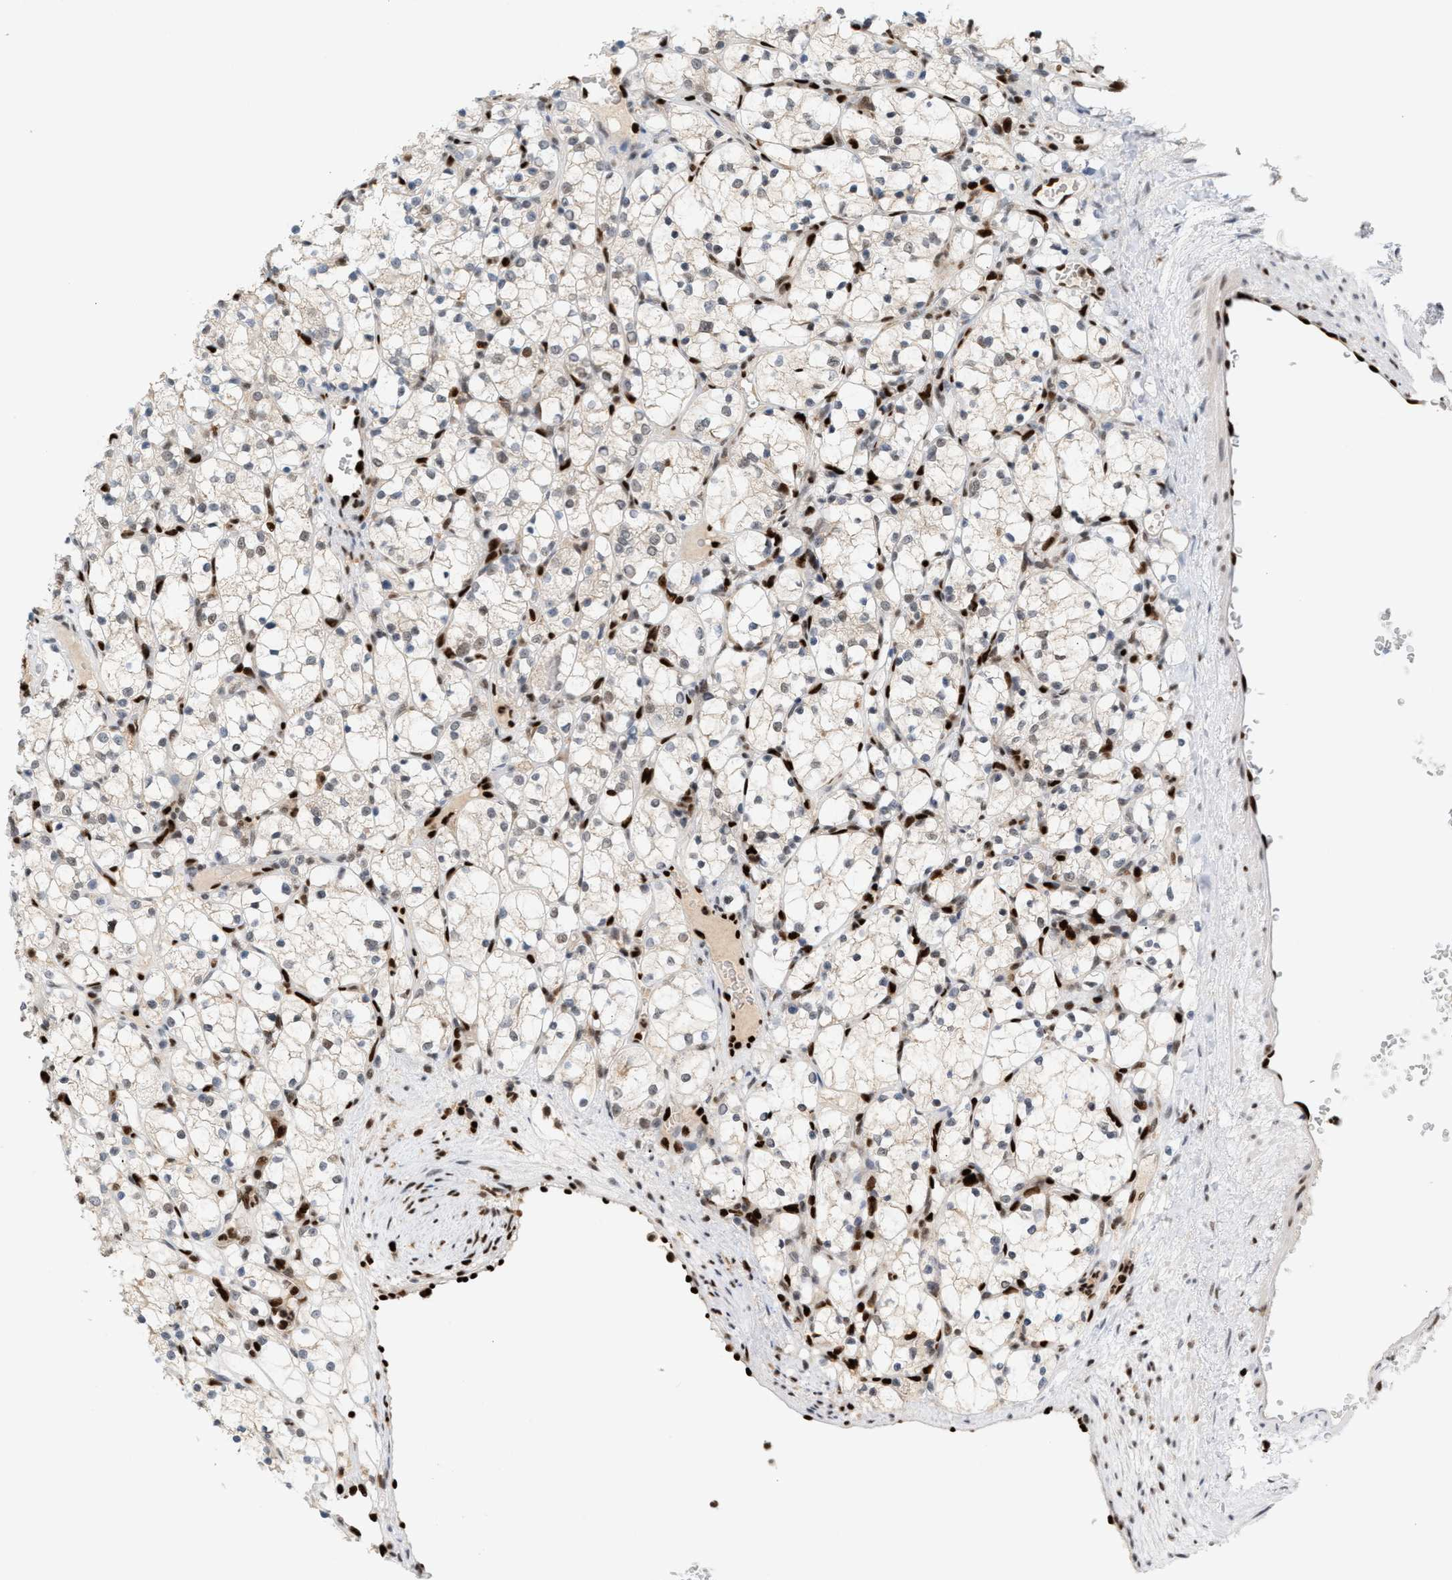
{"staining": {"intensity": "strong", "quantity": "<25%", "location": "nuclear"}, "tissue": "renal cancer", "cell_type": "Tumor cells", "image_type": "cancer", "snomed": [{"axis": "morphology", "description": "Adenocarcinoma, NOS"}, {"axis": "topography", "description": "Kidney"}], "caption": "Tumor cells display strong nuclear positivity in approximately <25% of cells in renal cancer.", "gene": "RNASEK-C17orf49", "patient": {"sex": "female", "age": 69}}